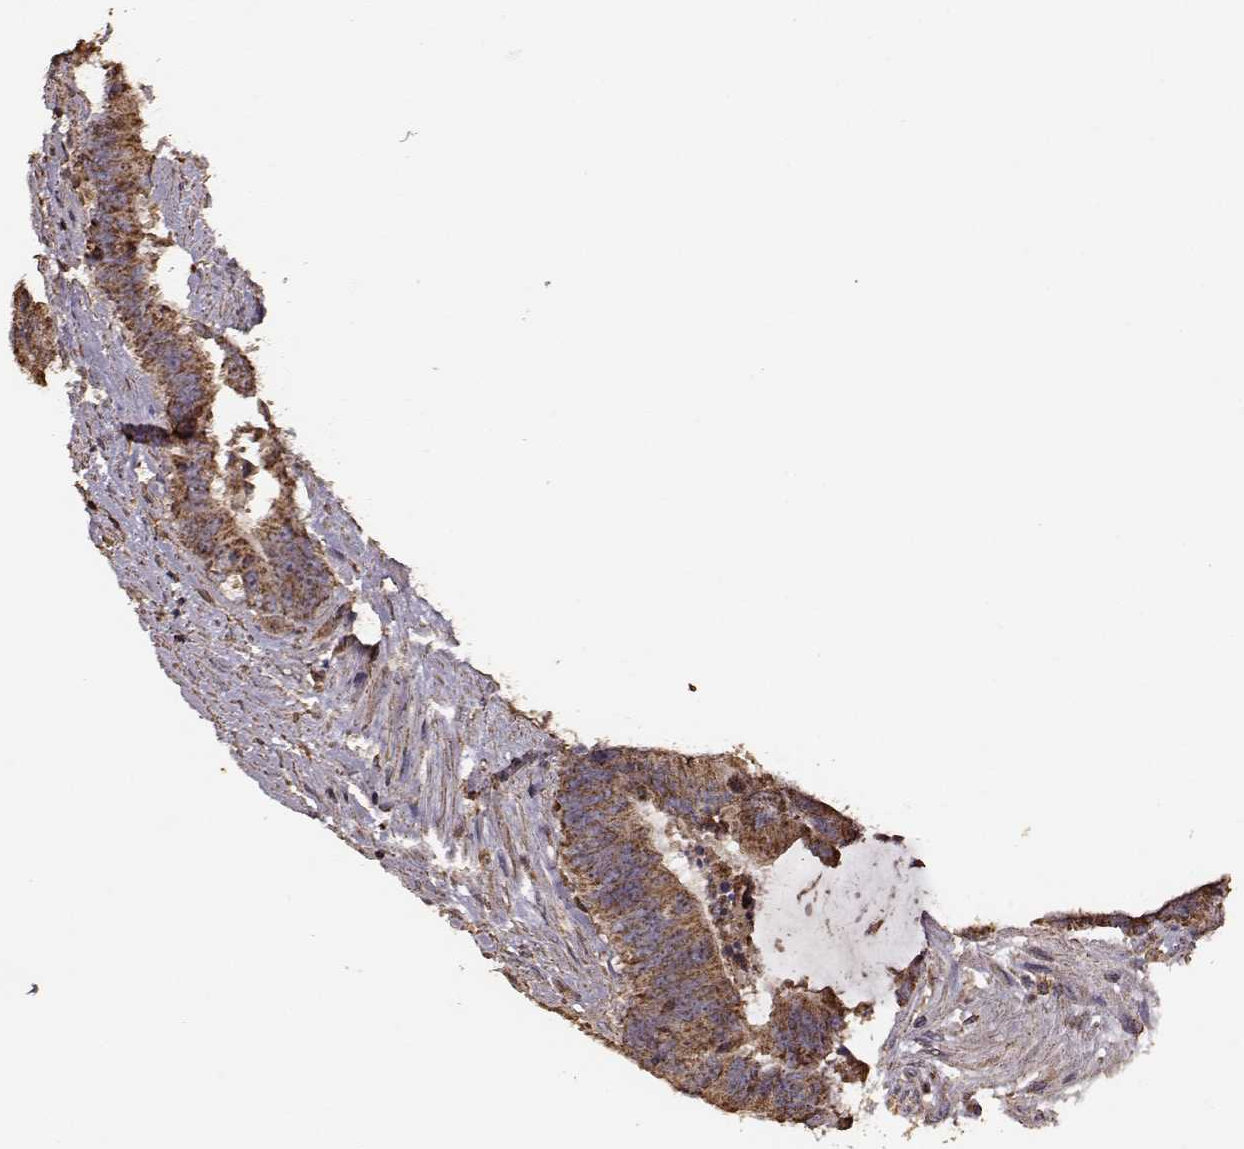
{"staining": {"intensity": "strong", "quantity": ">75%", "location": "cytoplasmic/membranous,nuclear"}, "tissue": "colorectal cancer", "cell_type": "Tumor cells", "image_type": "cancer", "snomed": [{"axis": "morphology", "description": "Adenocarcinoma, NOS"}, {"axis": "topography", "description": "Colon"}], "caption": "Immunohistochemistry (IHC) (DAB) staining of colorectal adenocarcinoma reveals strong cytoplasmic/membranous and nuclear protein expression in approximately >75% of tumor cells. (DAB (3,3'-diaminobenzidine) = brown stain, brightfield microscopy at high magnification).", "gene": "PTGES2", "patient": {"sex": "female", "age": 43}}